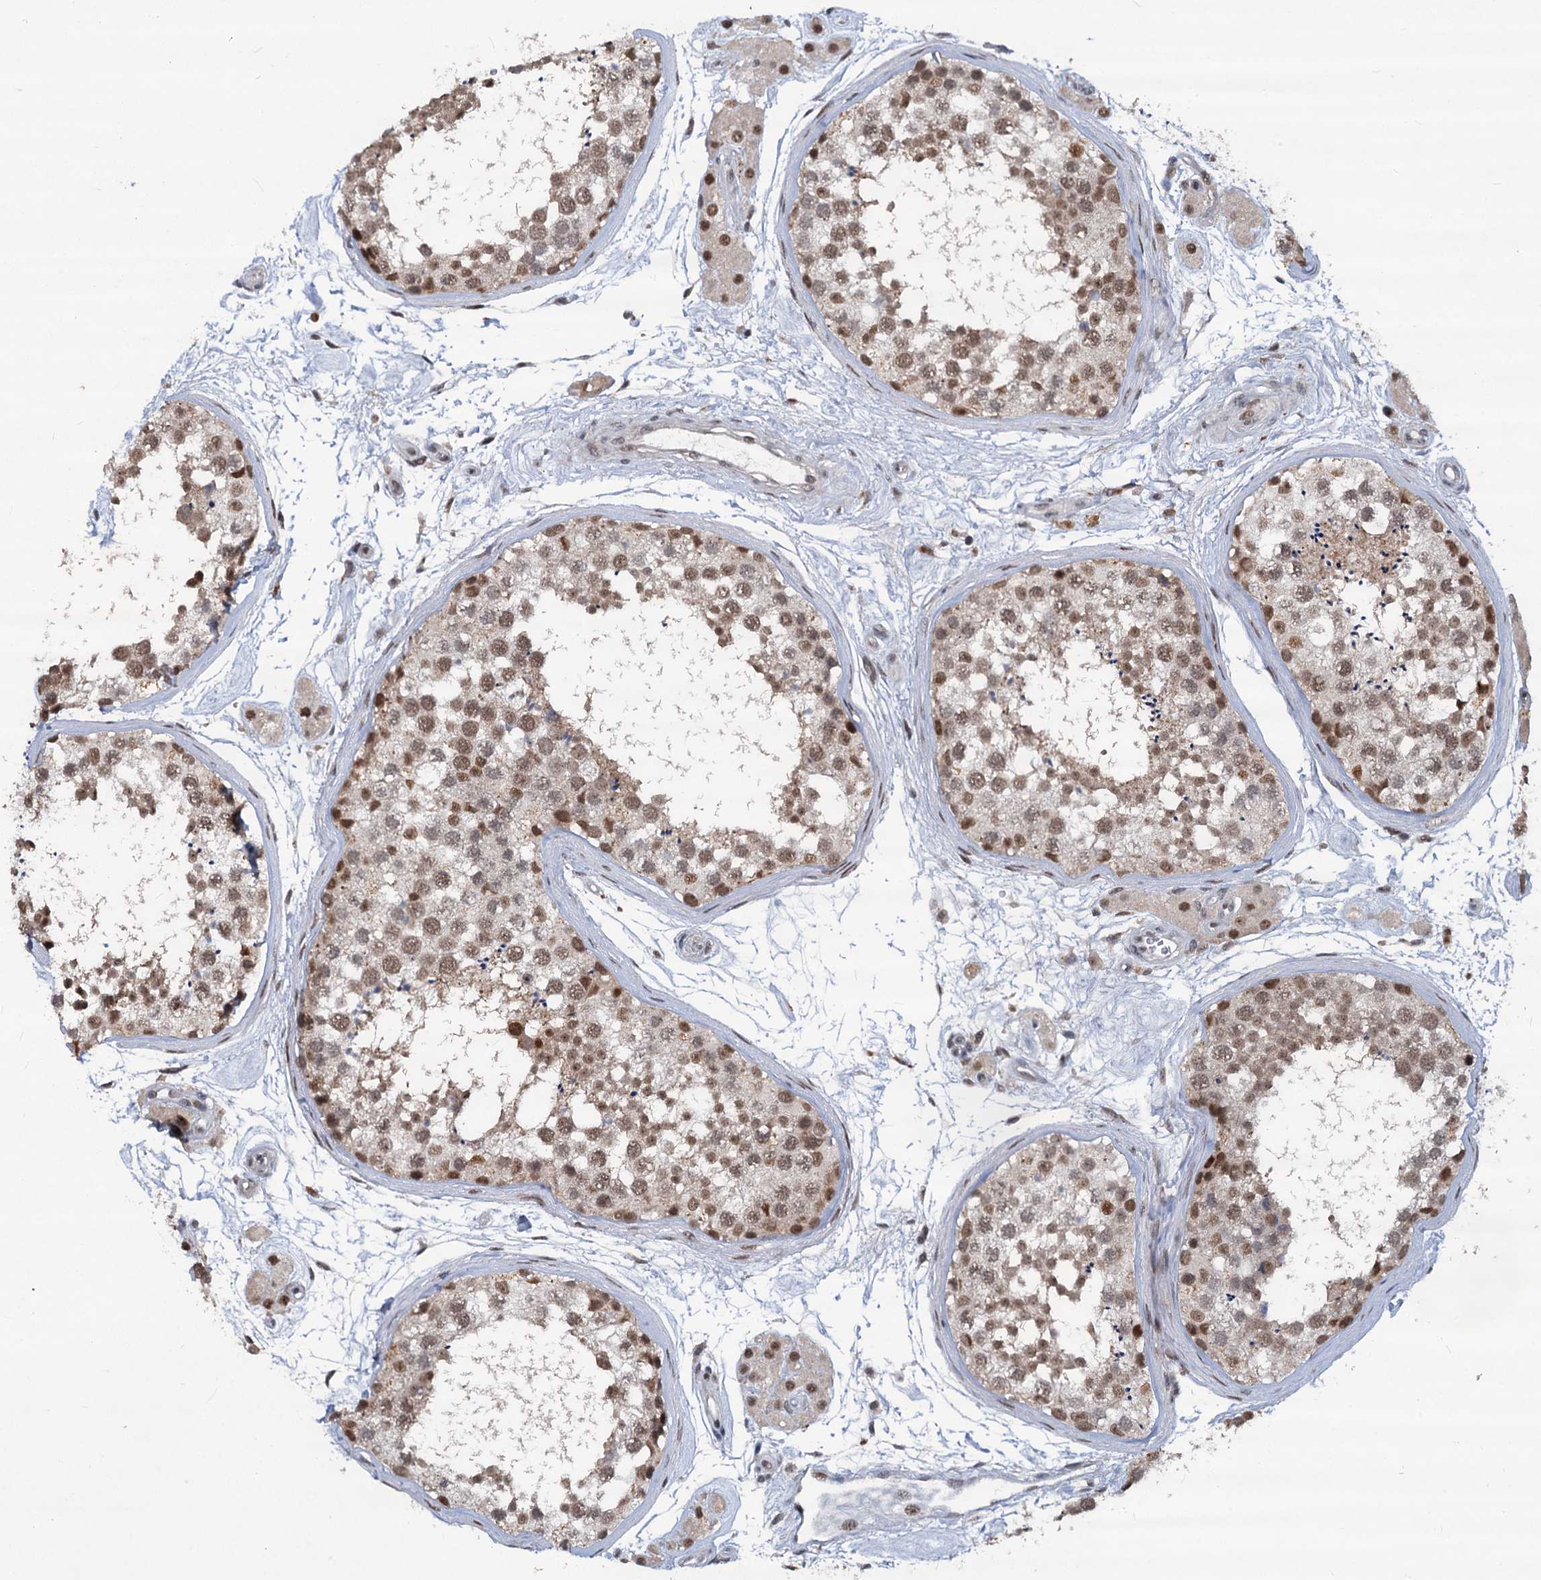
{"staining": {"intensity": "moderate", "quantity": ">75%", "location": "nuclear"}, "tissue": "testis", "cell_type": "Cells in seminiferous ducts", "image_type": "normal", "snomed": [{"axis": "morphology", "description": "Normal tissue, NOS"}, {"axis": "topography", "description": "Testis"}], "caption": "Immunohistochemical staining of benign human testis reveals >75% levels of moderate nuclear protein positivity in about >75% of cells in seminiferous ducts. The staining was performed using DAB, with brown indicating positive protein expression. Nuclei are stained blue with hematoxylin.", "gene": "PHF8", "patient": {"sex": "male", "age": 56}}